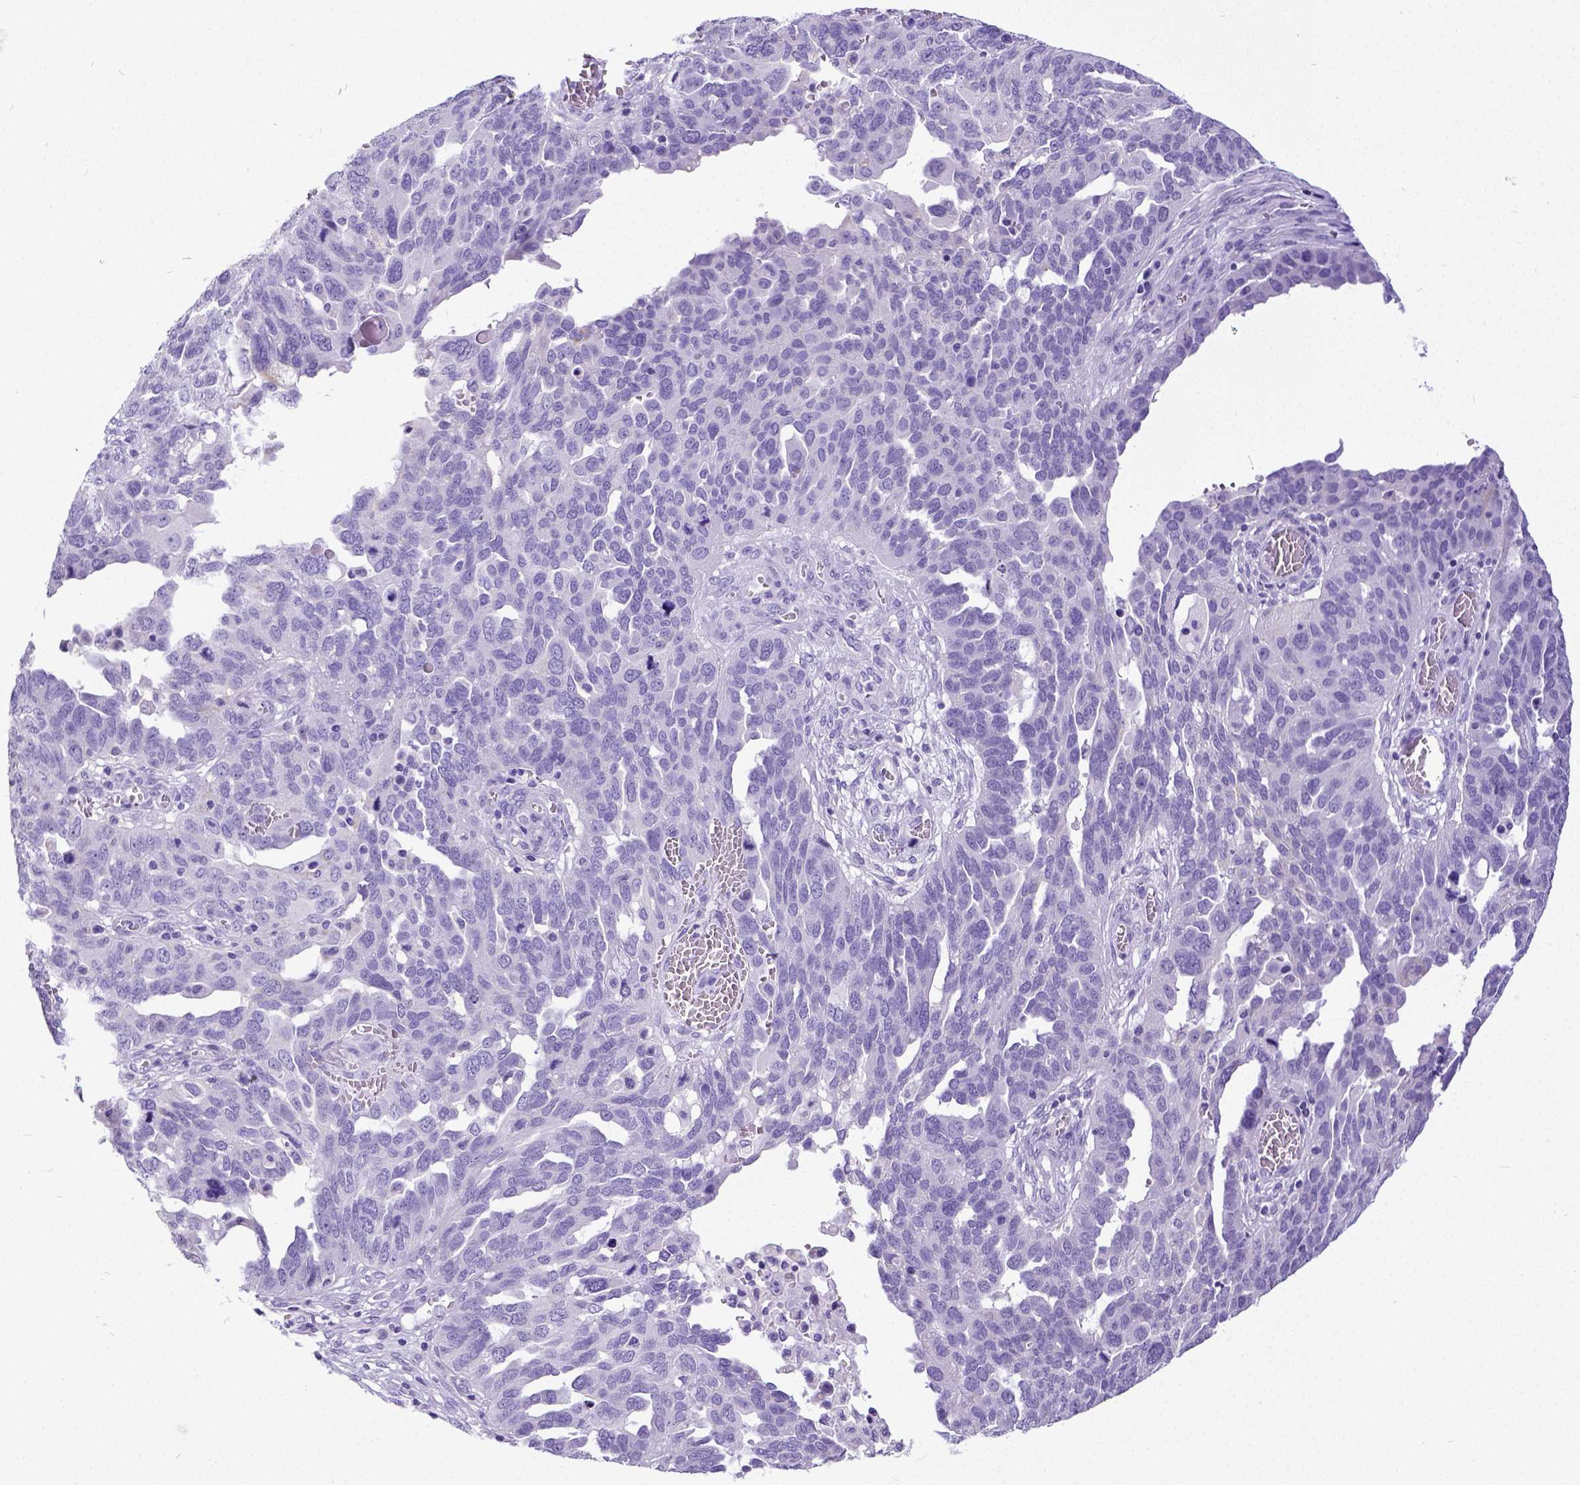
{"staining": {"intensity": "negative", "quantity": "none", "location": "none"}, "tissue": "ovarian cancer", "cell_type": "Tumor cells", "image_type": "cancer", "snomed": [{"axis": "morphology", "description": "Carcinoma, endometroid"}, {"axis": "topography", "description": "Soft tissue"}, {"axis": "topography", "description": "Ovary"}], "caption": "Immunohistochemistry (IHC) of ovarian cancer (endometroid carcinoma) displays no expression in tumor cells. (DAB (3,3'-diaminobenzidine) immunohistochemistry visualized using brightfield microscopy, high magnification).", "gene": "SATB2", "patient": {"sex": "female", "age": 52}}